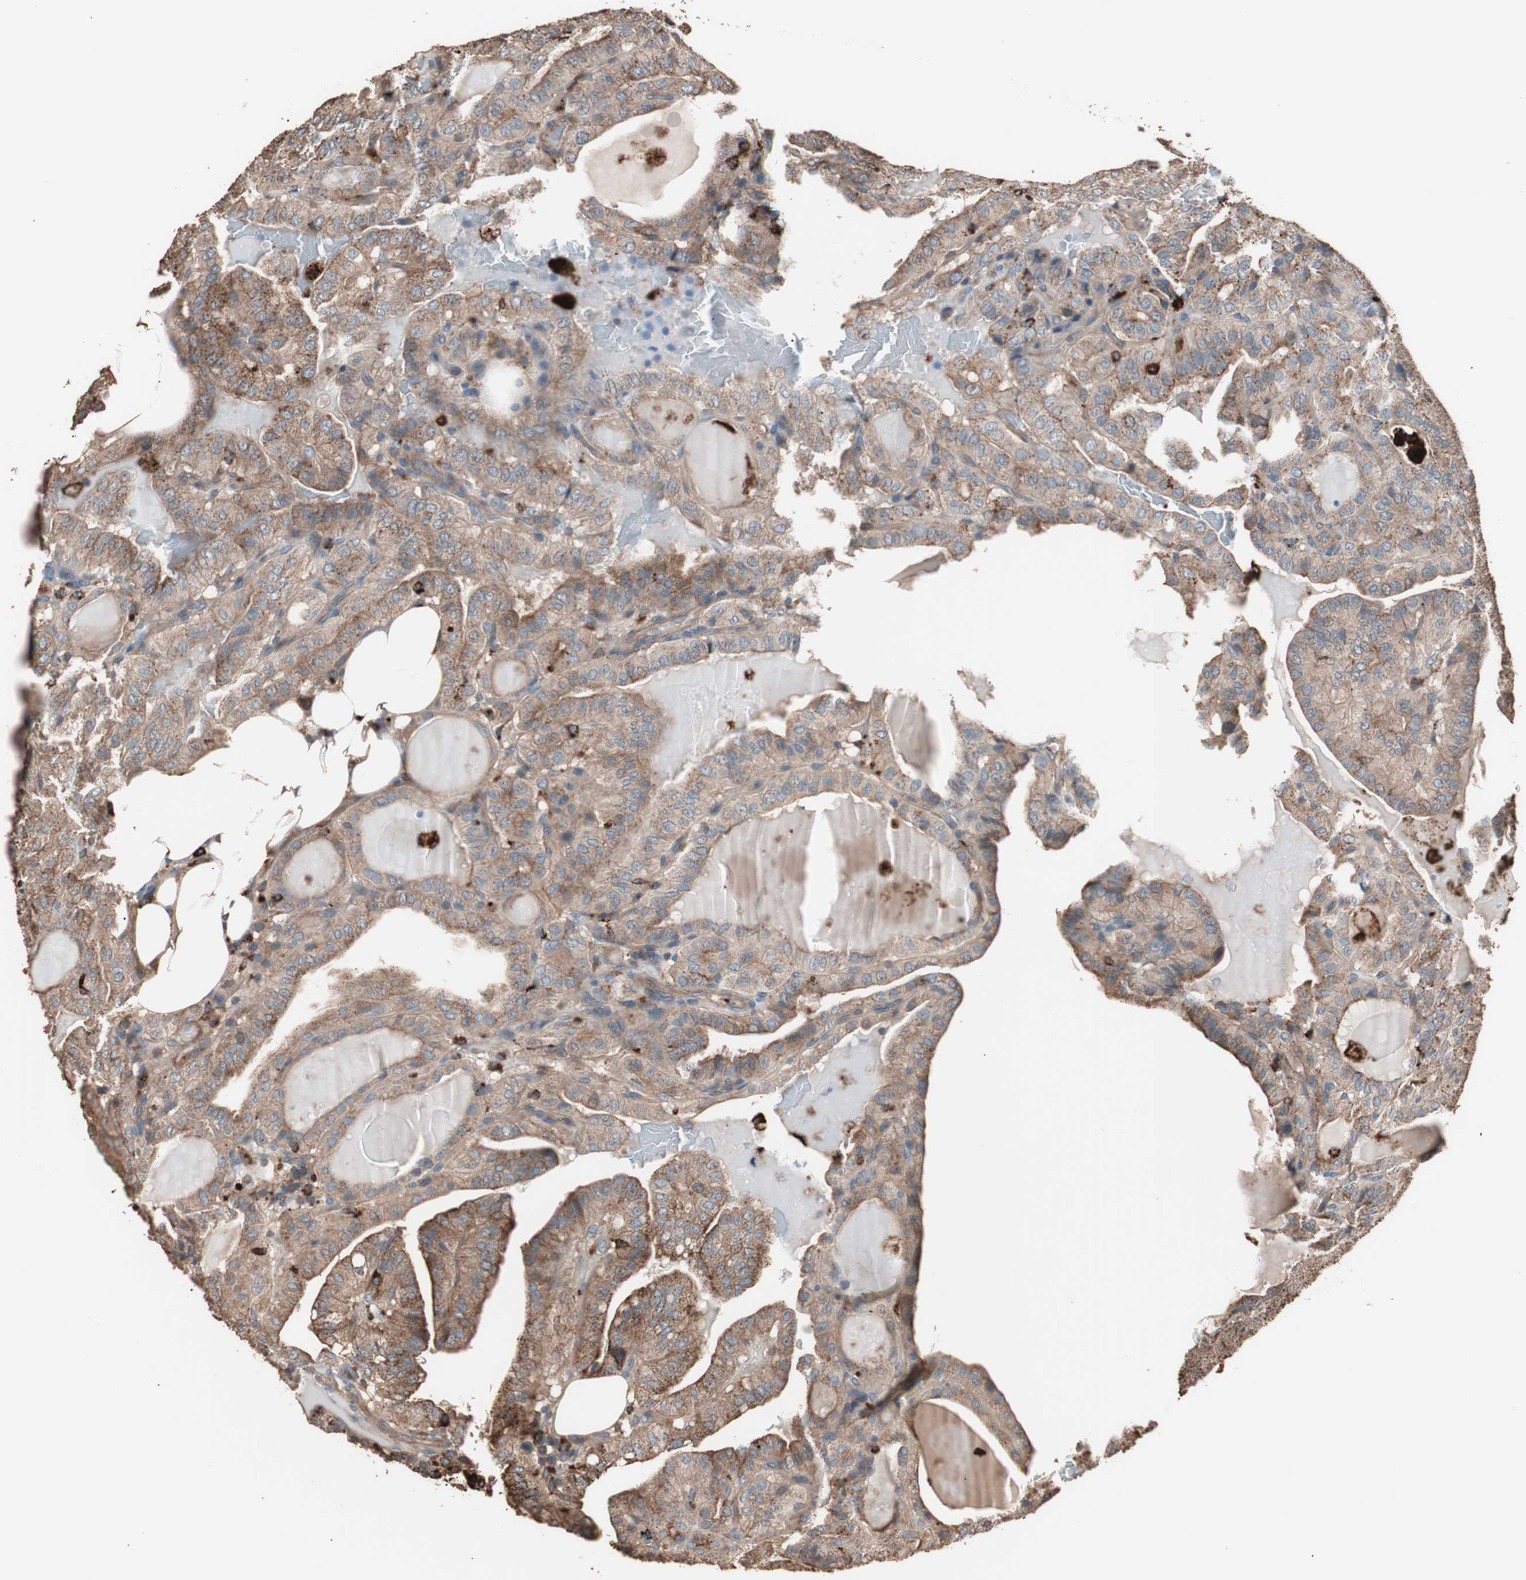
{"staining": {"intensity": "moderate", "quantity": ">75%", "location": "cytoplasmic/membranous"}, "tissue": "thyroid cancer", "cell_type": "Tumor cells", "image_type": "cancer", "snomed": [{"axis": "morphology", "description": "Papillary adenocarcinoma, NOS"}, {"axis": "topography", "description": "Thyroid gland"}], "caption": "An image showing moderate cytoplasmic/membranous staining in about >75% of tumor cells in thyroid papillary adenocarcinoma, as visualized by brown immunohistochemical staining.", "gene": "CCT3", "patient": {"sex": "male", "age": 77}}